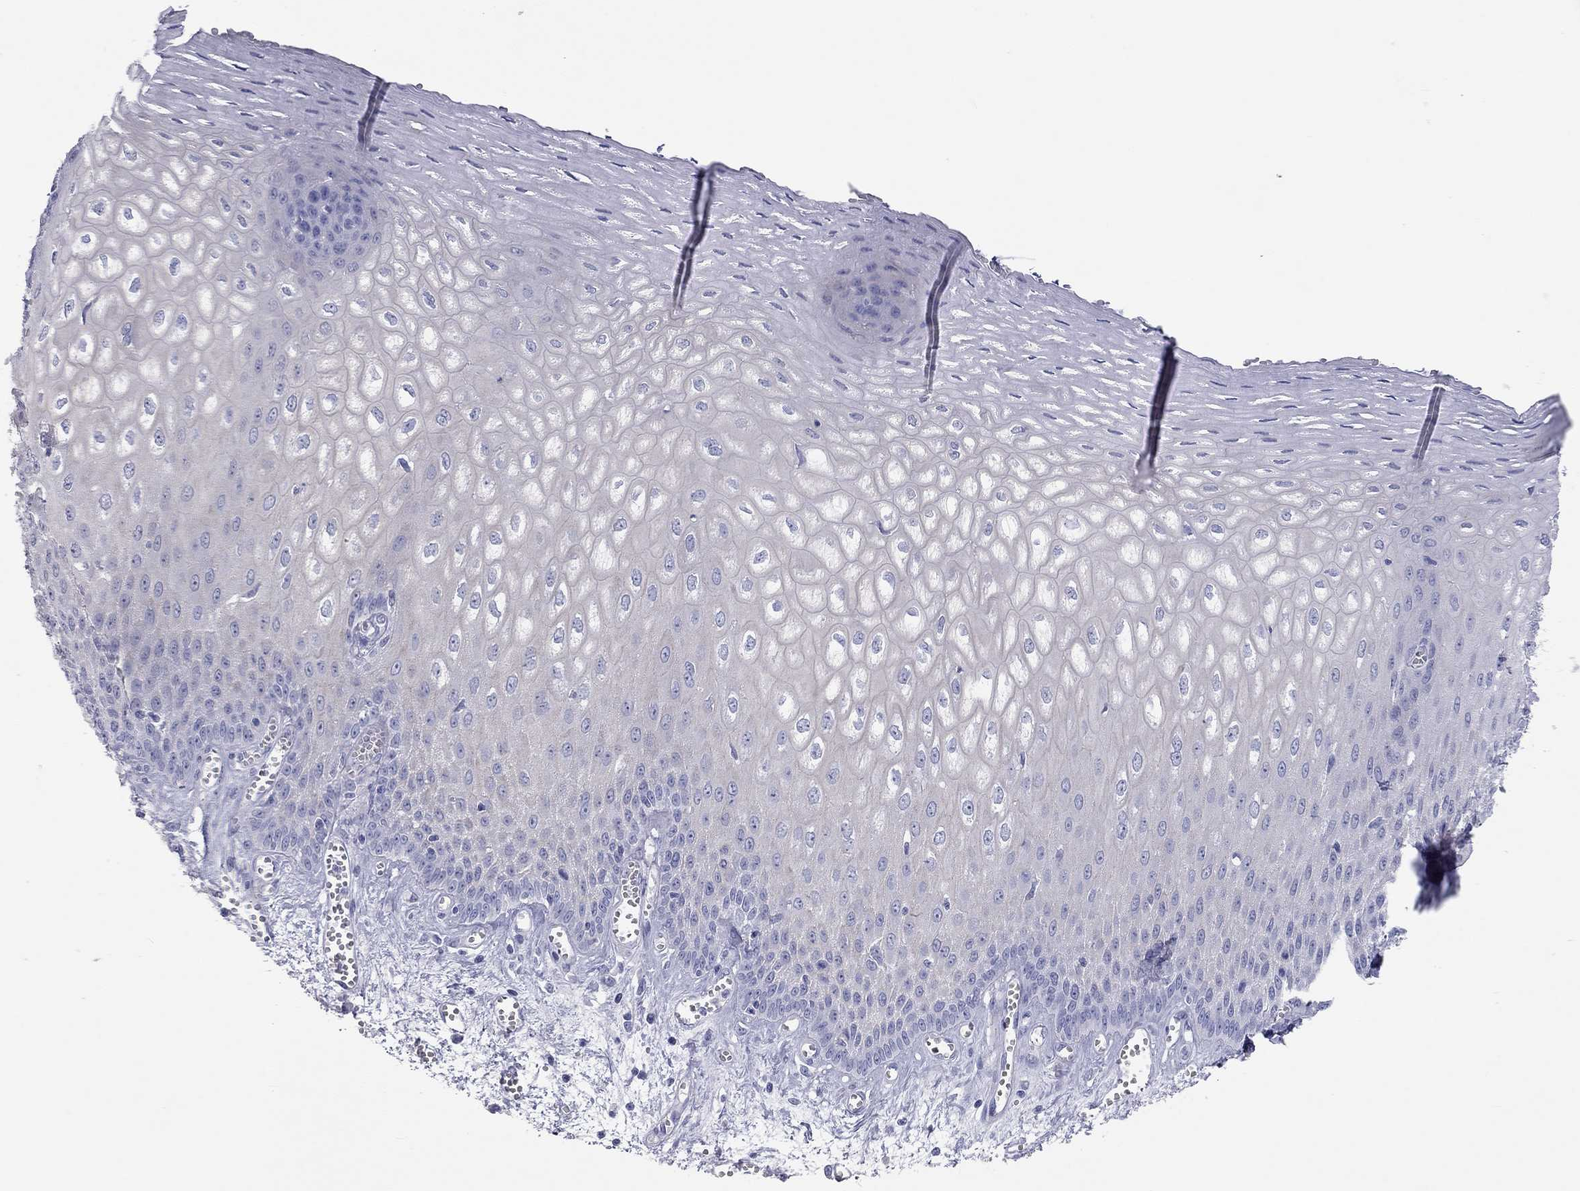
{"staining": {"intensity": "negative", "quantity": "none", "location": "none"}, "tissue": "esophagus", "cell_type": "Squamous epithelial cells", "image_type": "normal", "snomed": [{"axis": "morphology", "description": "Normal tissue, NOS"}, {"axis": "topography", "description": "Esophagus"}], "caption": "This is a histopathology image of immunohistochemistry staining of benign esophagus, which shows no positivity in squamous epithelial cells. (DAB immunohistochemistry visualized using brightfield microscopy, high magnification).", "gene": "PCDHGC5", "patient": {"sex": "male", "age": 58}}